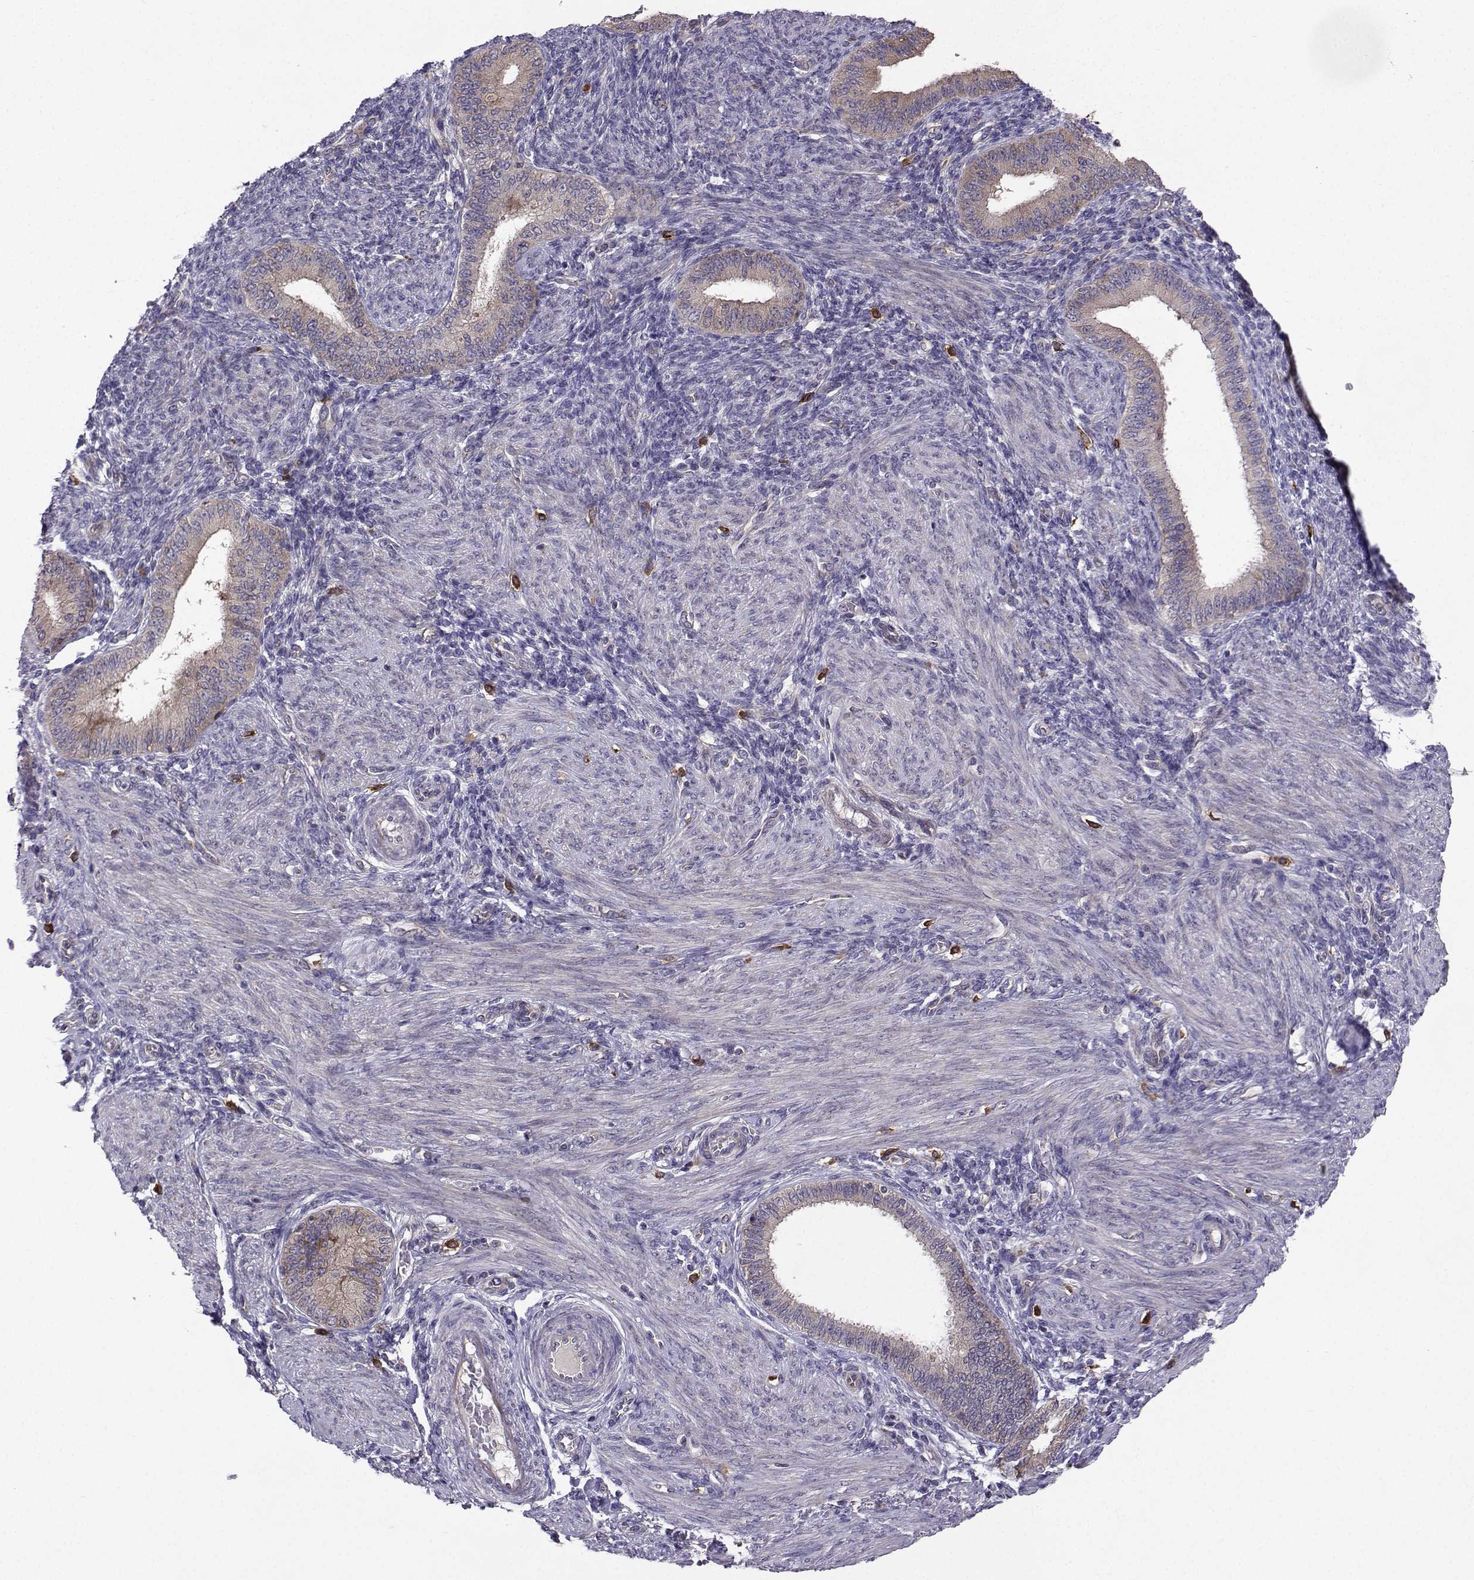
{"staining": {"intensity": "negative", "quantity": "none", "location": "none"}, "tissue": "endometrium", "cell_type": "Cells in endometrial stroma", "image_type": "normal", "snomed": [{"axis": "morphology", "description": "Normal tissue, NOS"}, {"axis": "topography", "description": "Endometrium"}], "caption": "The immunohistochemistry (IHC) photomicrograph has no significant positivity in cells in endometrial stroma of endometrium.", "gene": "STXBP5", "patient": {"sex": "female", "age": 39}}